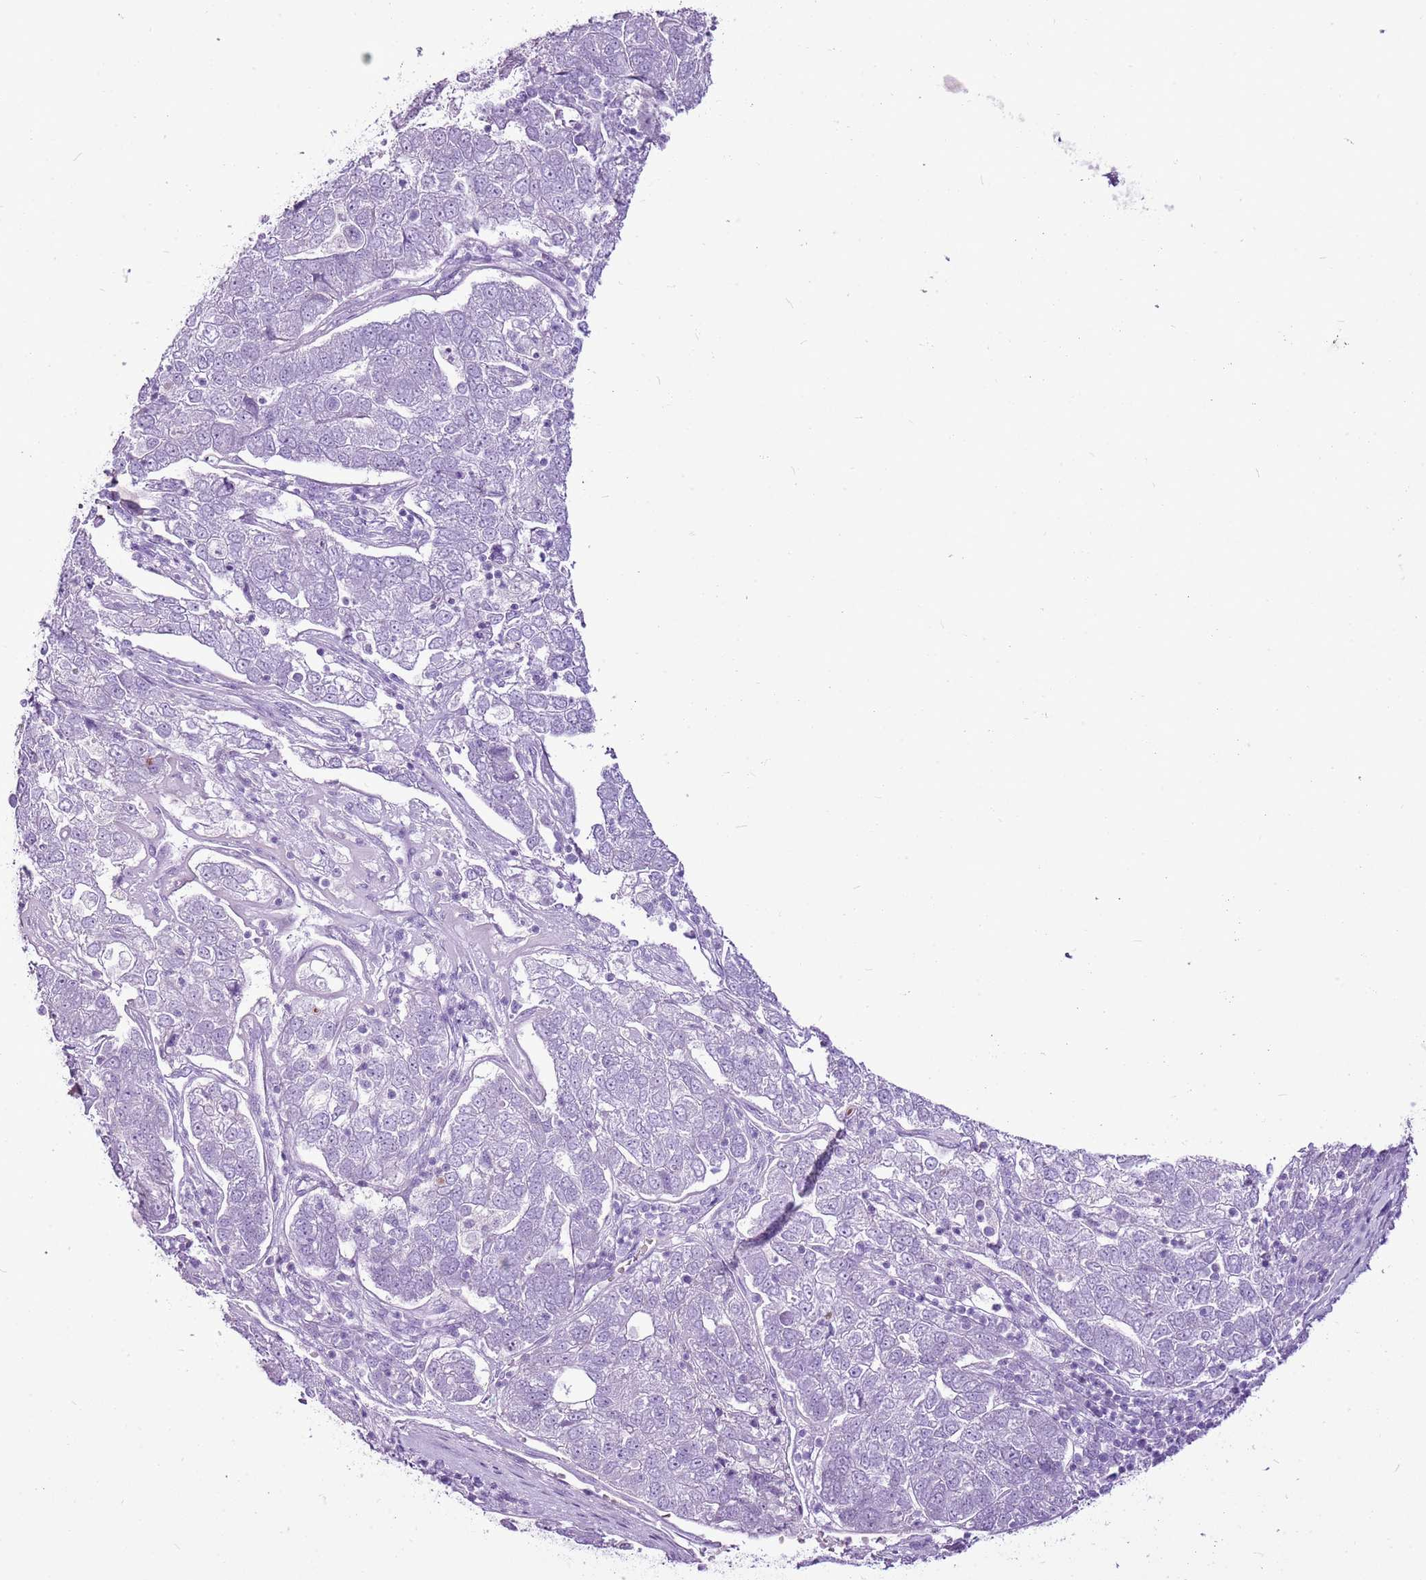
{"staining": {"intensity": "negative", "quantity": "none", "location": "none"}, "tissue": "pancreatic cancer", "cell_type": "Tumor cells", "image_type": "cancer", "snomed": [{"axis": "morphology", "description": "Adenocarcinoma, NOS"}, {"axis": "topography", "description": "Pancreas"}], "caption": "High magnification brightfield microscopy of adenocarcinoma (pancreatic) stained with DAB (3,3'-diaminobenzidine) (brown) and counterstained with hematoxylin (blue): tumor cells show no significant positivity. (DAB (3,3'-diaminobenzidine) immunohistochemistry (IHC) visualized using brightfield microscopy, high magnification).", "gene": "CNFN", "patient": {"sex": "female", "age": 61}}